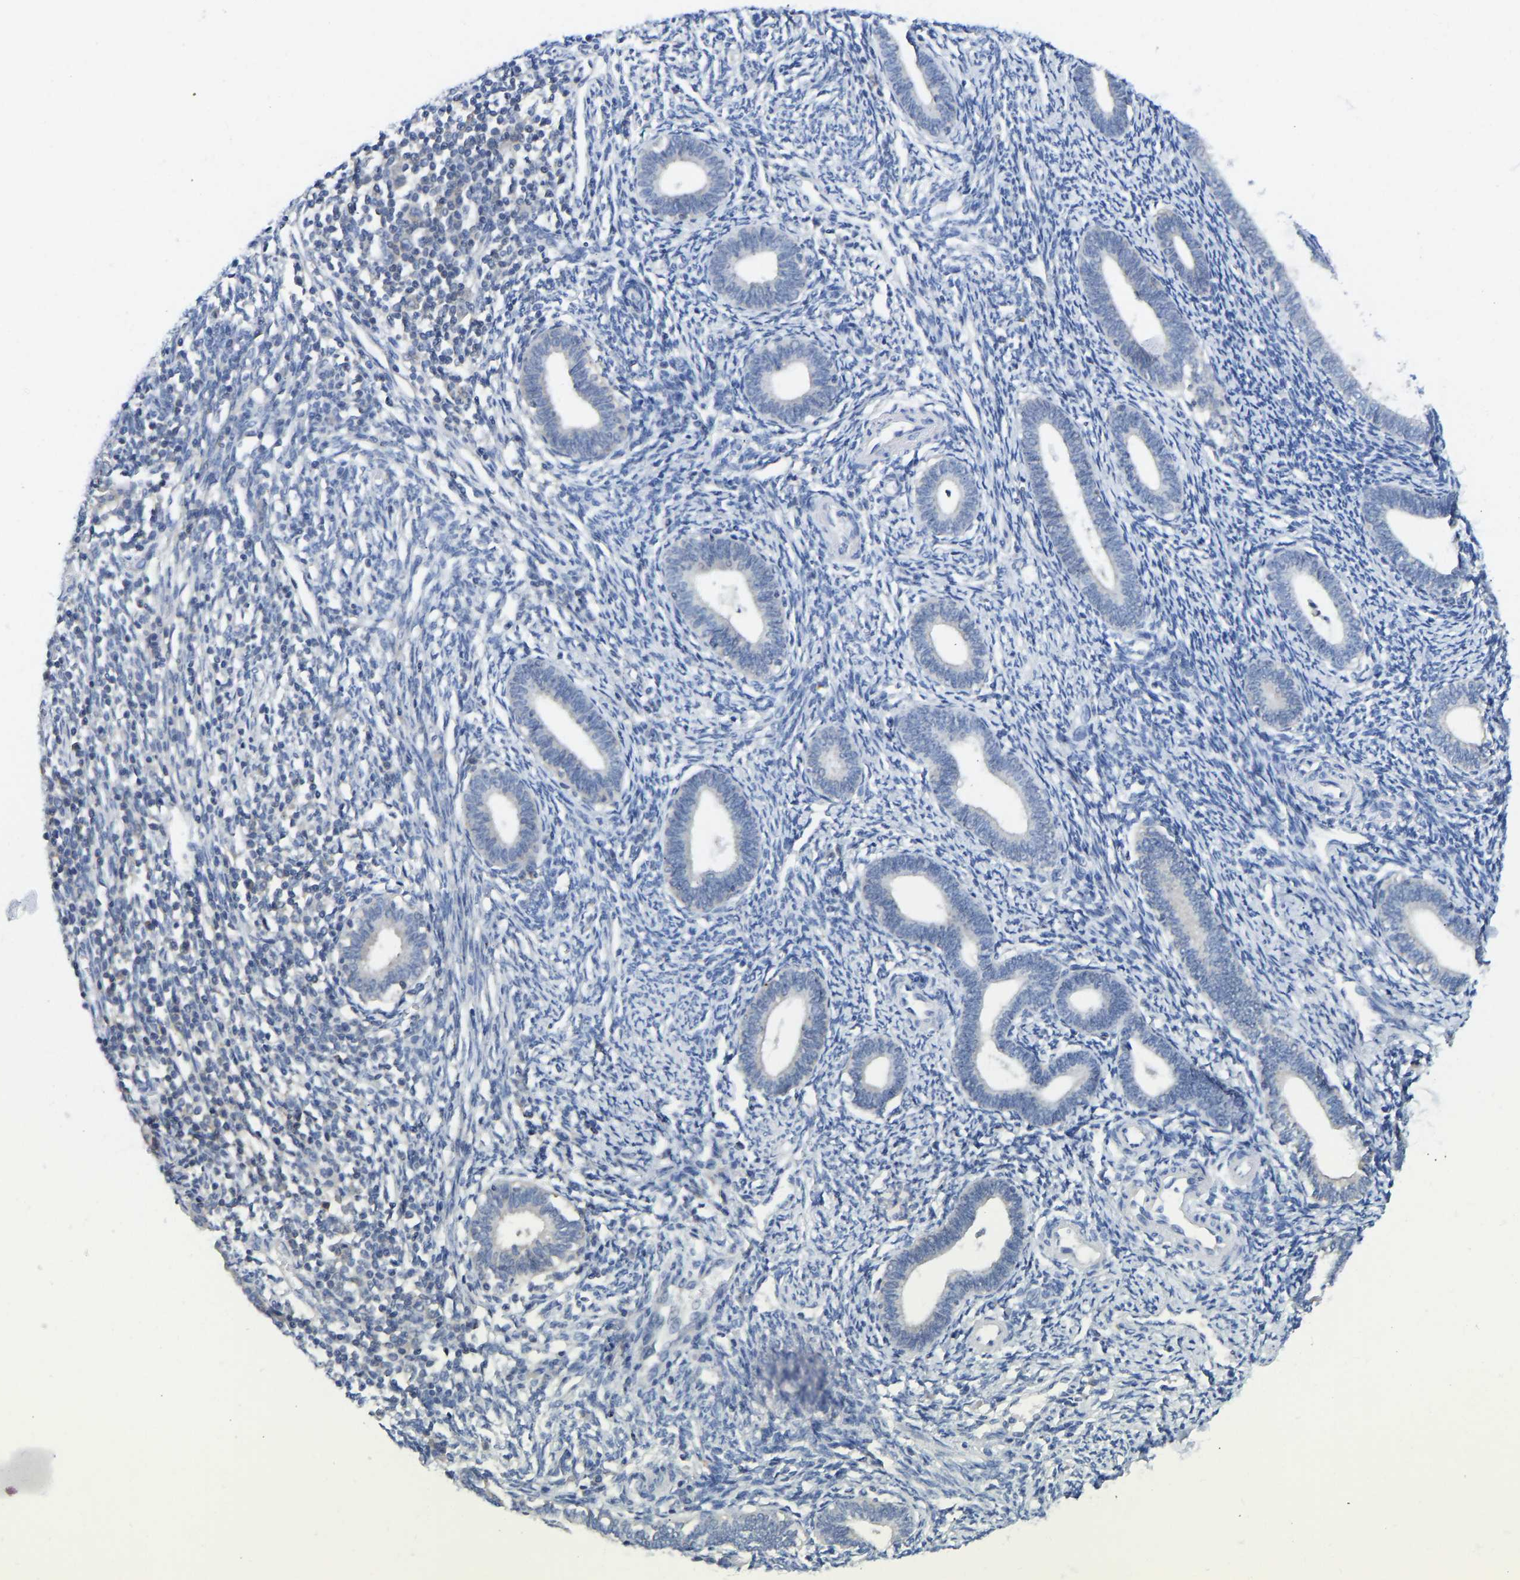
{"staining": {"intensity": "negative", "quantity": "none", "location": "none"}, "tissue": "endometrium", "cell_type": "Cells in endometrial stroma", "image_type": "normal", "snomed": [{"axis": "morphology", "description": "Normal tissue, NOS"}, {"axis": "topography", "description": "Endometrium"}], "caption": "Endometrium stained for a protein using immunohistochemistry (IHC) reveals no staining cells in endometrial stroma.", "gene": "NDRG3", "patient": {"sex": "female", "age": 41}}